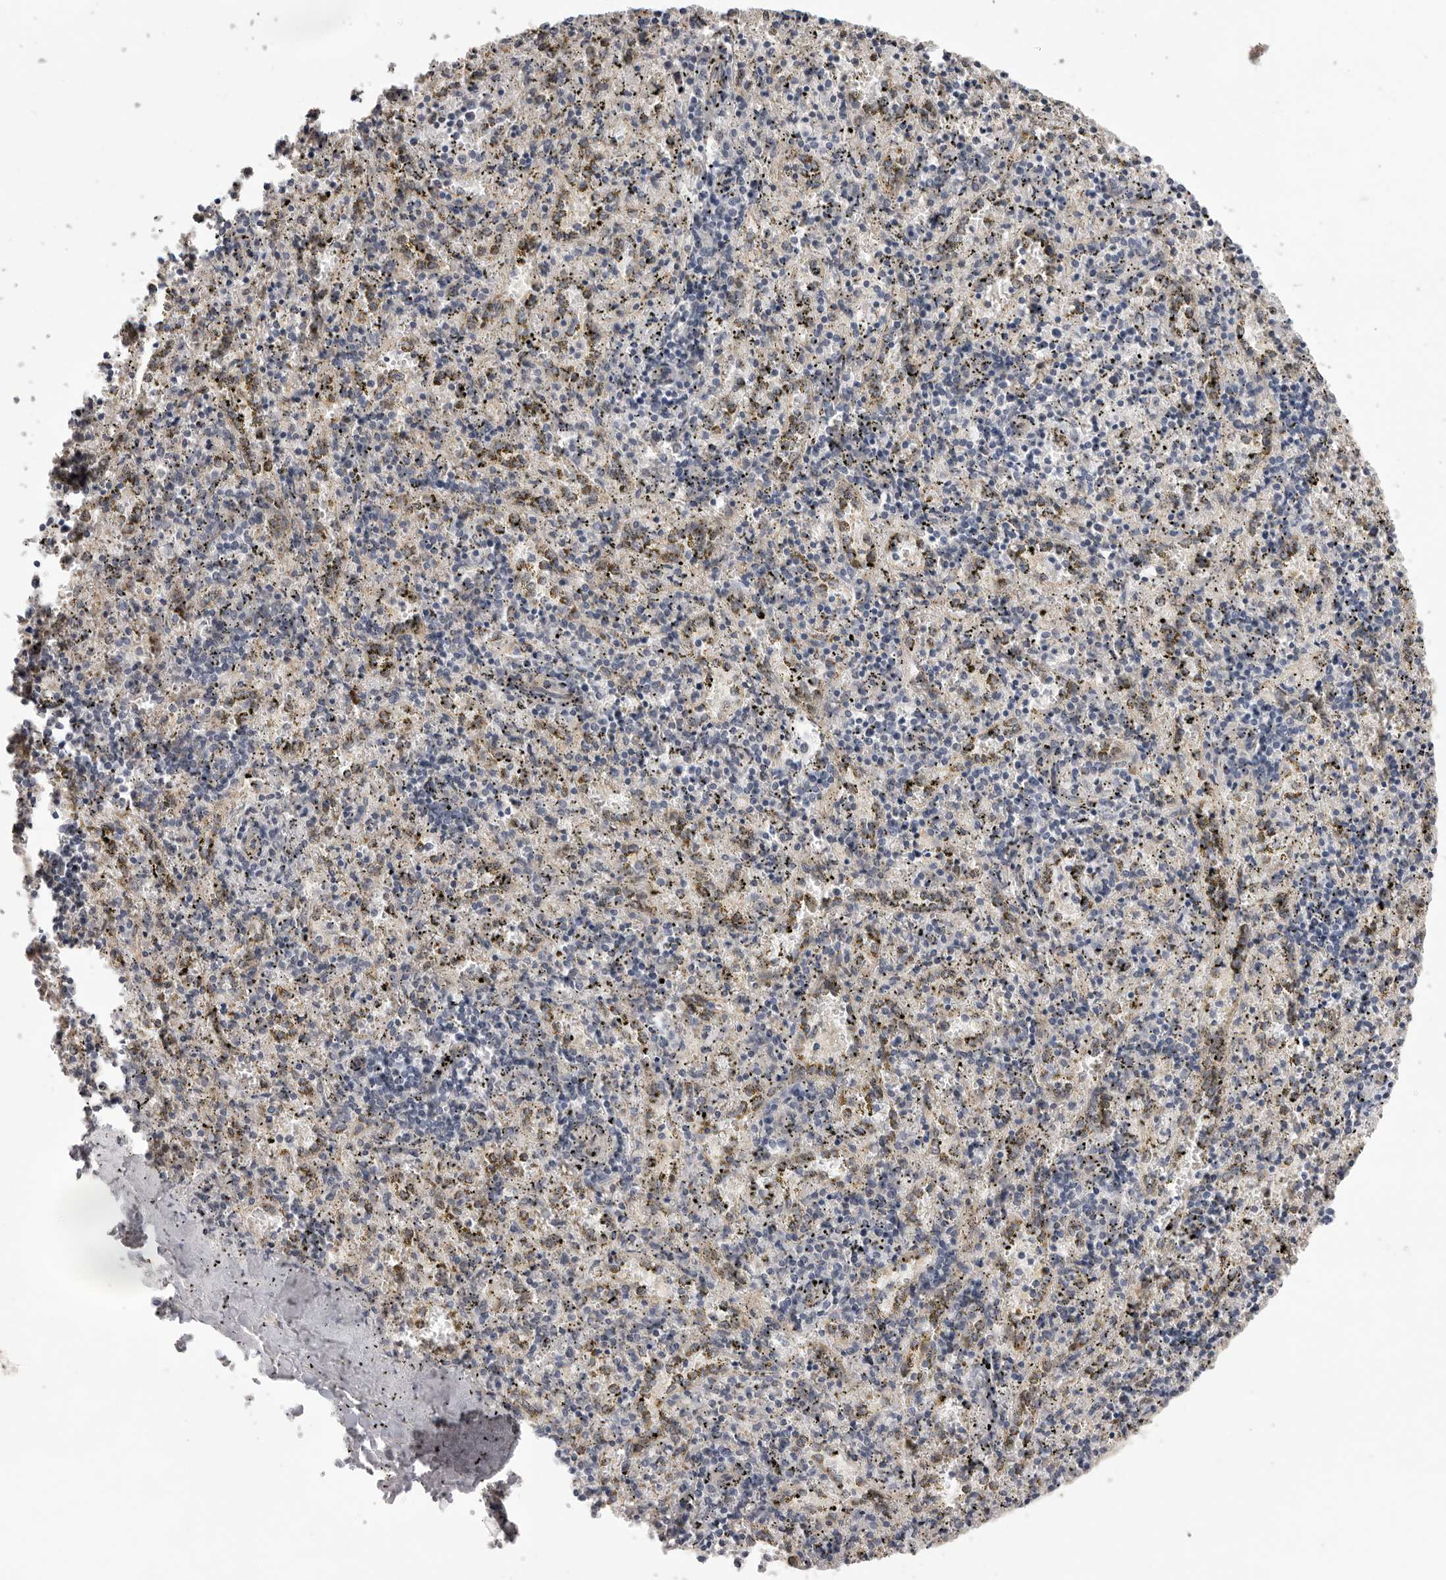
{"staining": {"intensity": "negative", "quantity": "none", "location": "none"}, "tissue": "spleen", "cell_type": "Cells in red pulp", "image_type": "normal", "snomed": [{"axis": "morphology", "description": "Normal tissue, NOS"}, {"axis": "topography", "description": "Spleen"}], "caption": "The histopathology image demonstrates no significant positivity in cells in red pulp of spleen.", "gene": "TLR3", "patient": {"sex": "male", "age": 11}}